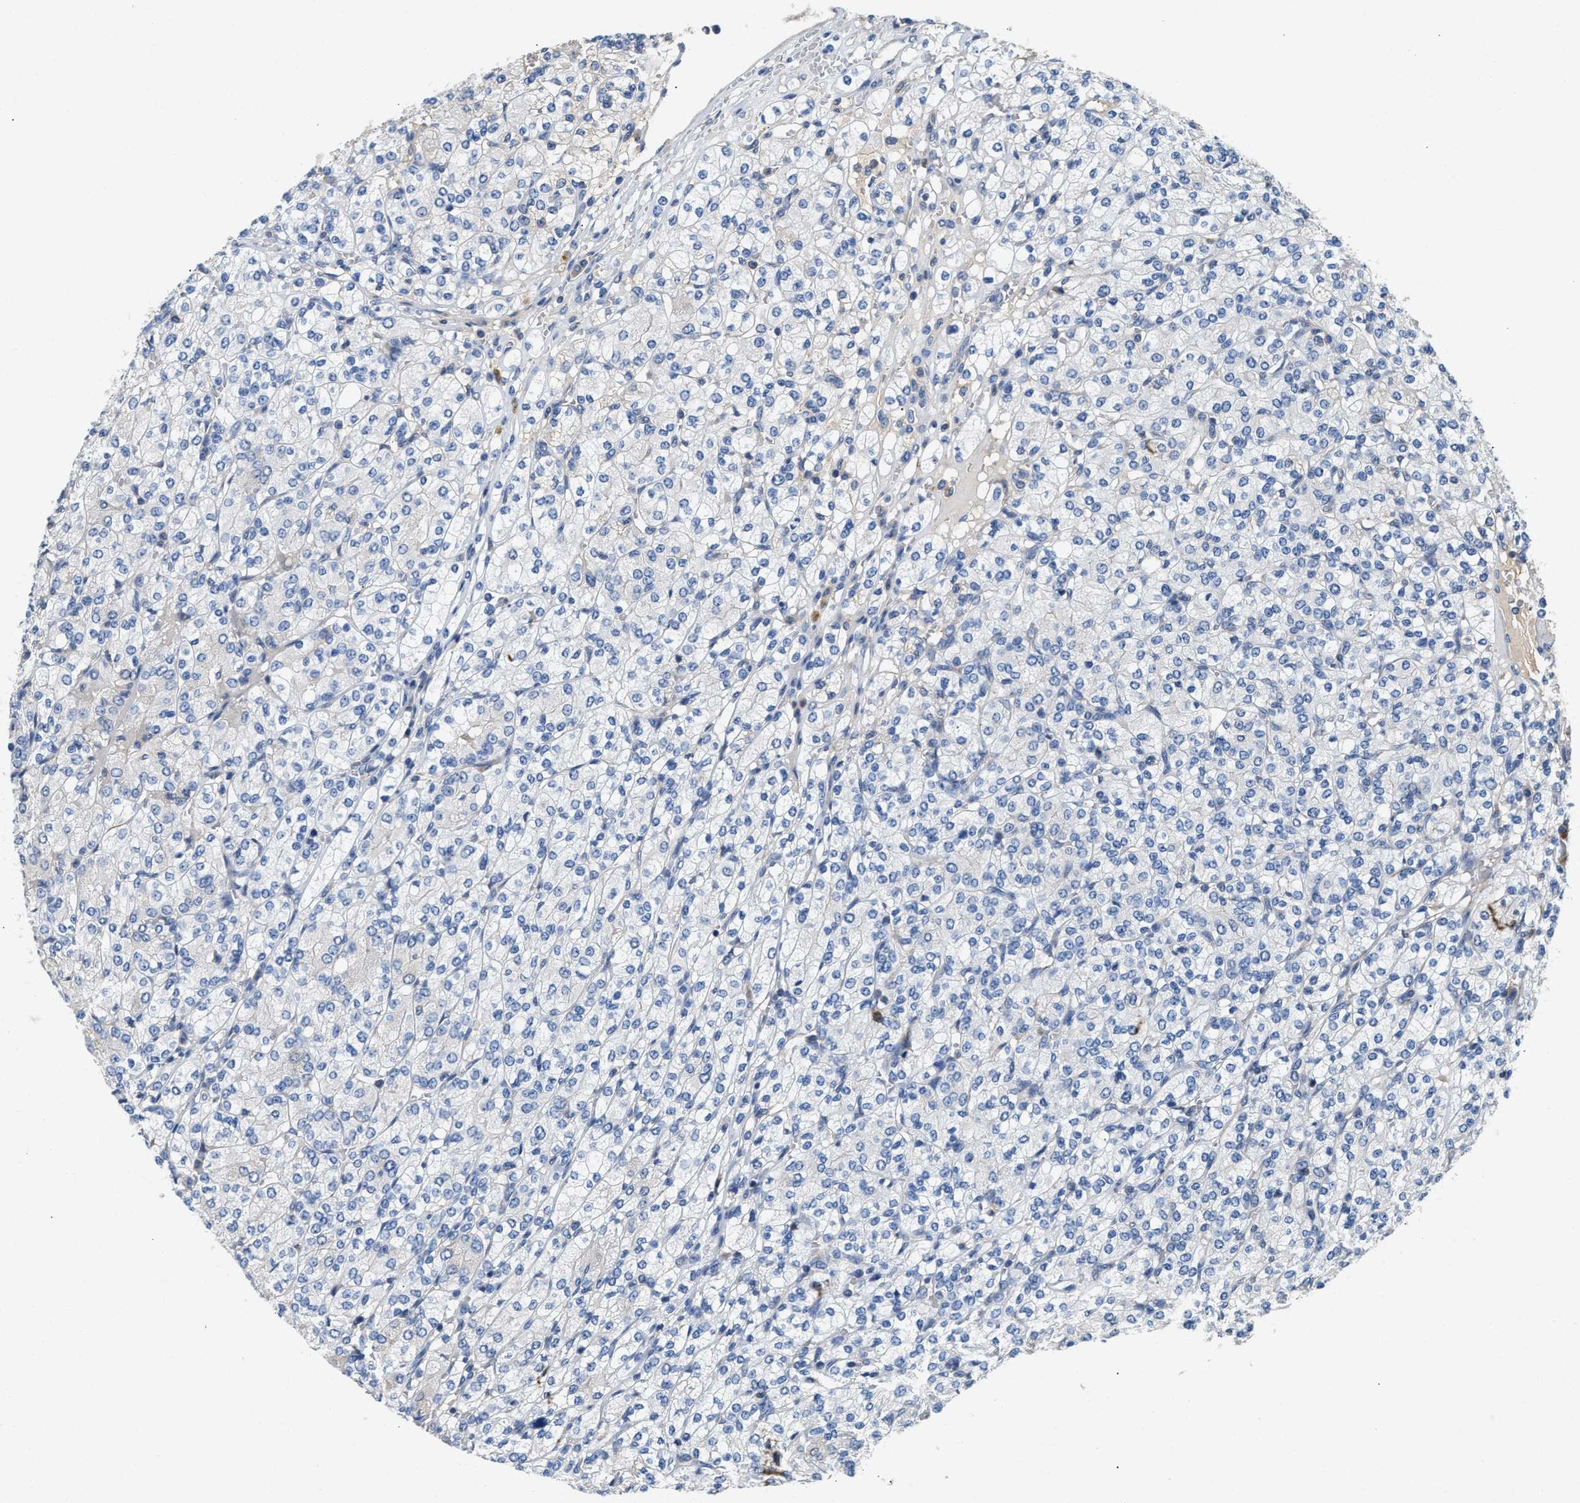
{"staining": {"intensity": "negative", "quantity": "none", "location": "none"}, "tissue": "renal cancer", "cell_type": "Tumor cells", "image_type": "cancer", "snomed": [{"axis": "morphology", "description": "Adenocarcinoma, NOS"}, {"axis": "topography", "description": "Kidney"}], "caption": "IHC of human adenocarcinoma (renal) exhibits no expression in tumor cells.", "gene": "IL17RC", "patient": {"sex": "male", "age": 77}}